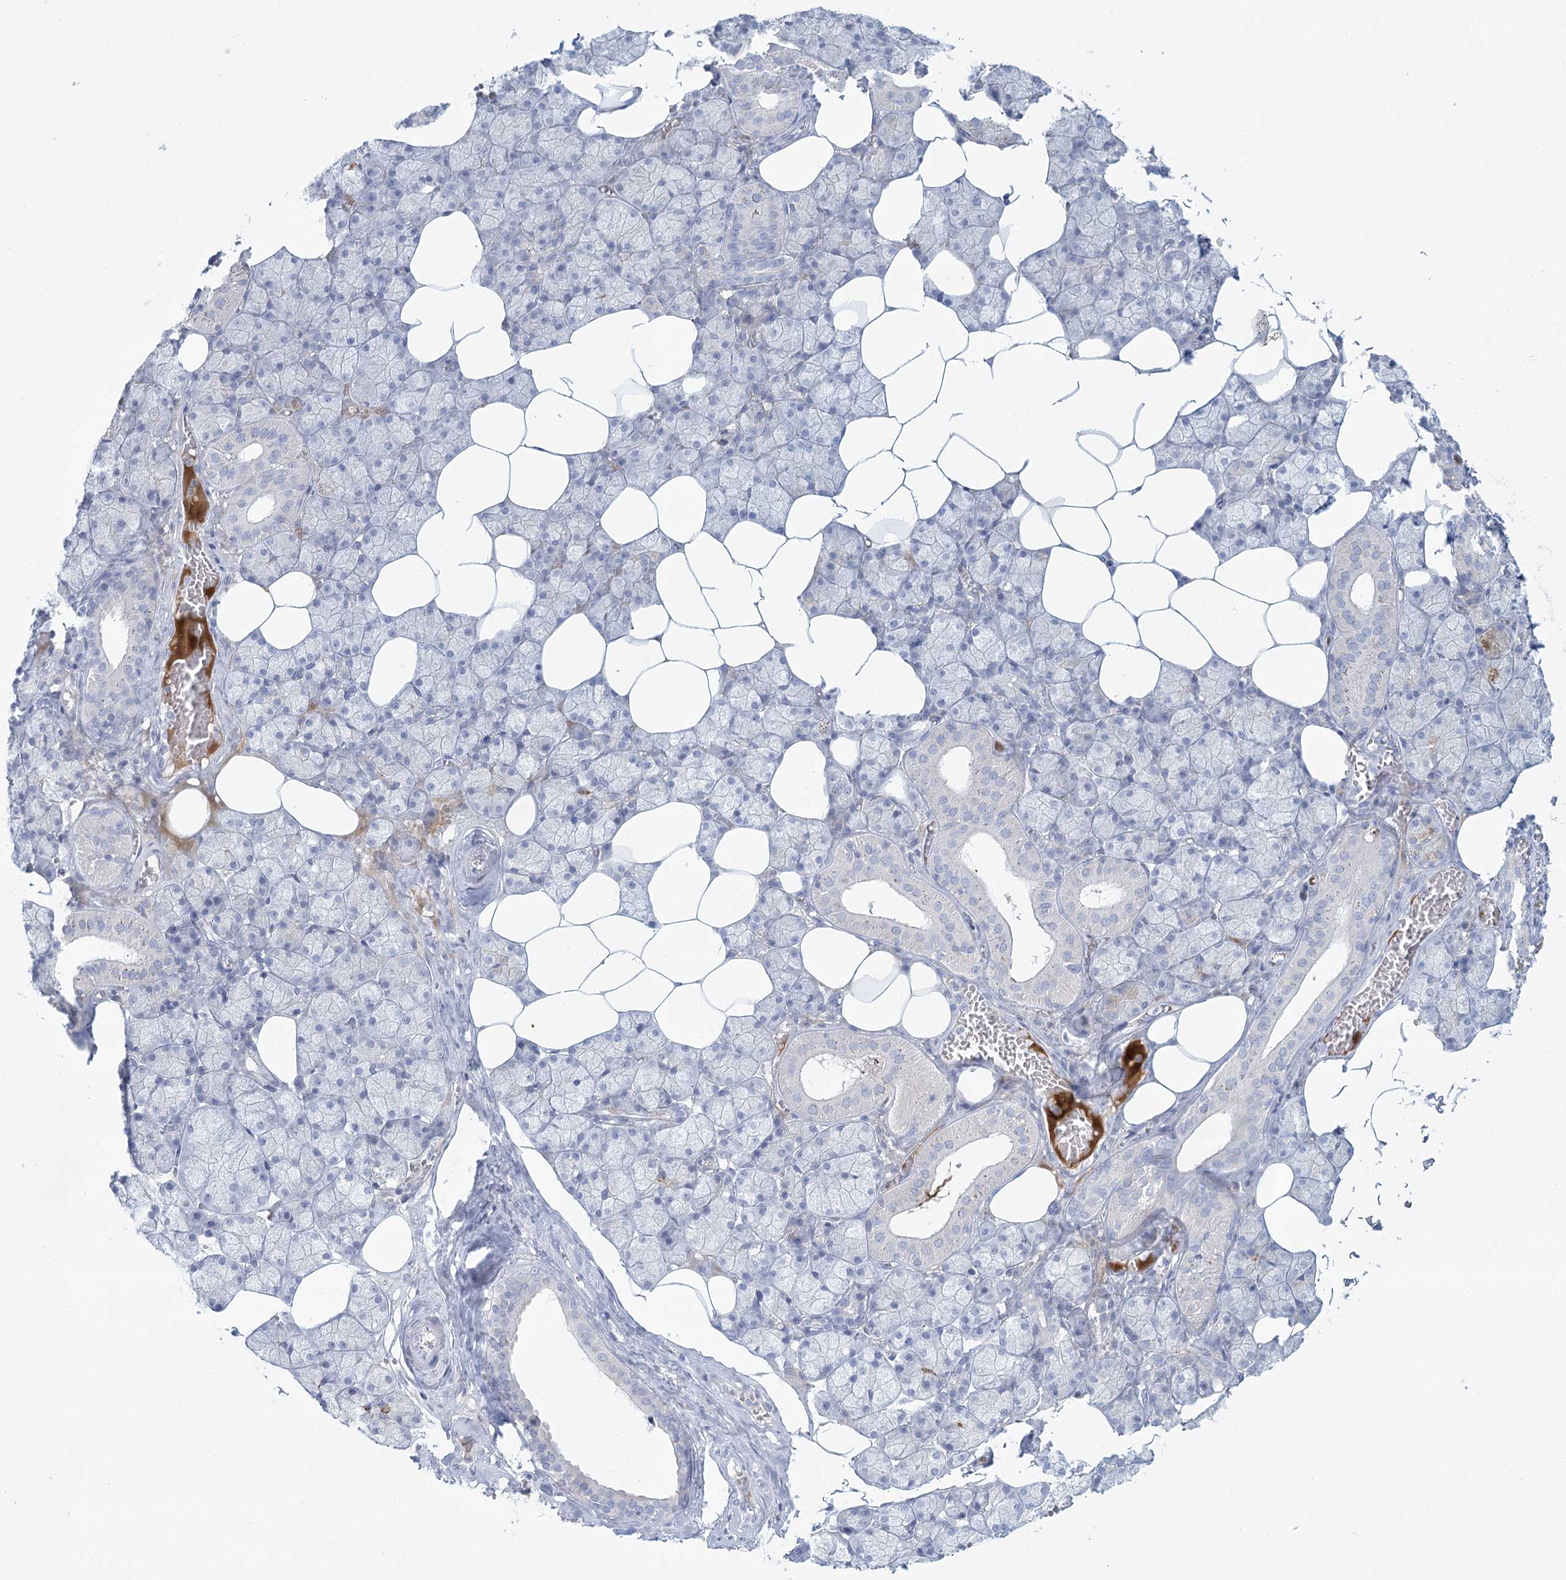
{"staining": {"intensity": "negative", "quantity": "none", "location": "none"}, "tissue": "salivary gland", "cell_type": "Glandular cells", "image_type": "normal", "snomed": [{"axis": "morphology", "description": "Normal tissue, NOS"}, {"axis": "topography", "description": "Salivary gland"}], "caption": "This micrograph is of normal salivary gland stained with immunohistochemistry (IHC) to label a protein in brown with the nuclei are counter-stained blue. There is no expression in glandular cells. The staining is performed using DAB brown chromogen with nuclei counter-stained in using hematoxylin.", "gene": "DMGDH", "patient": {"sex": "male", "age": 62}}